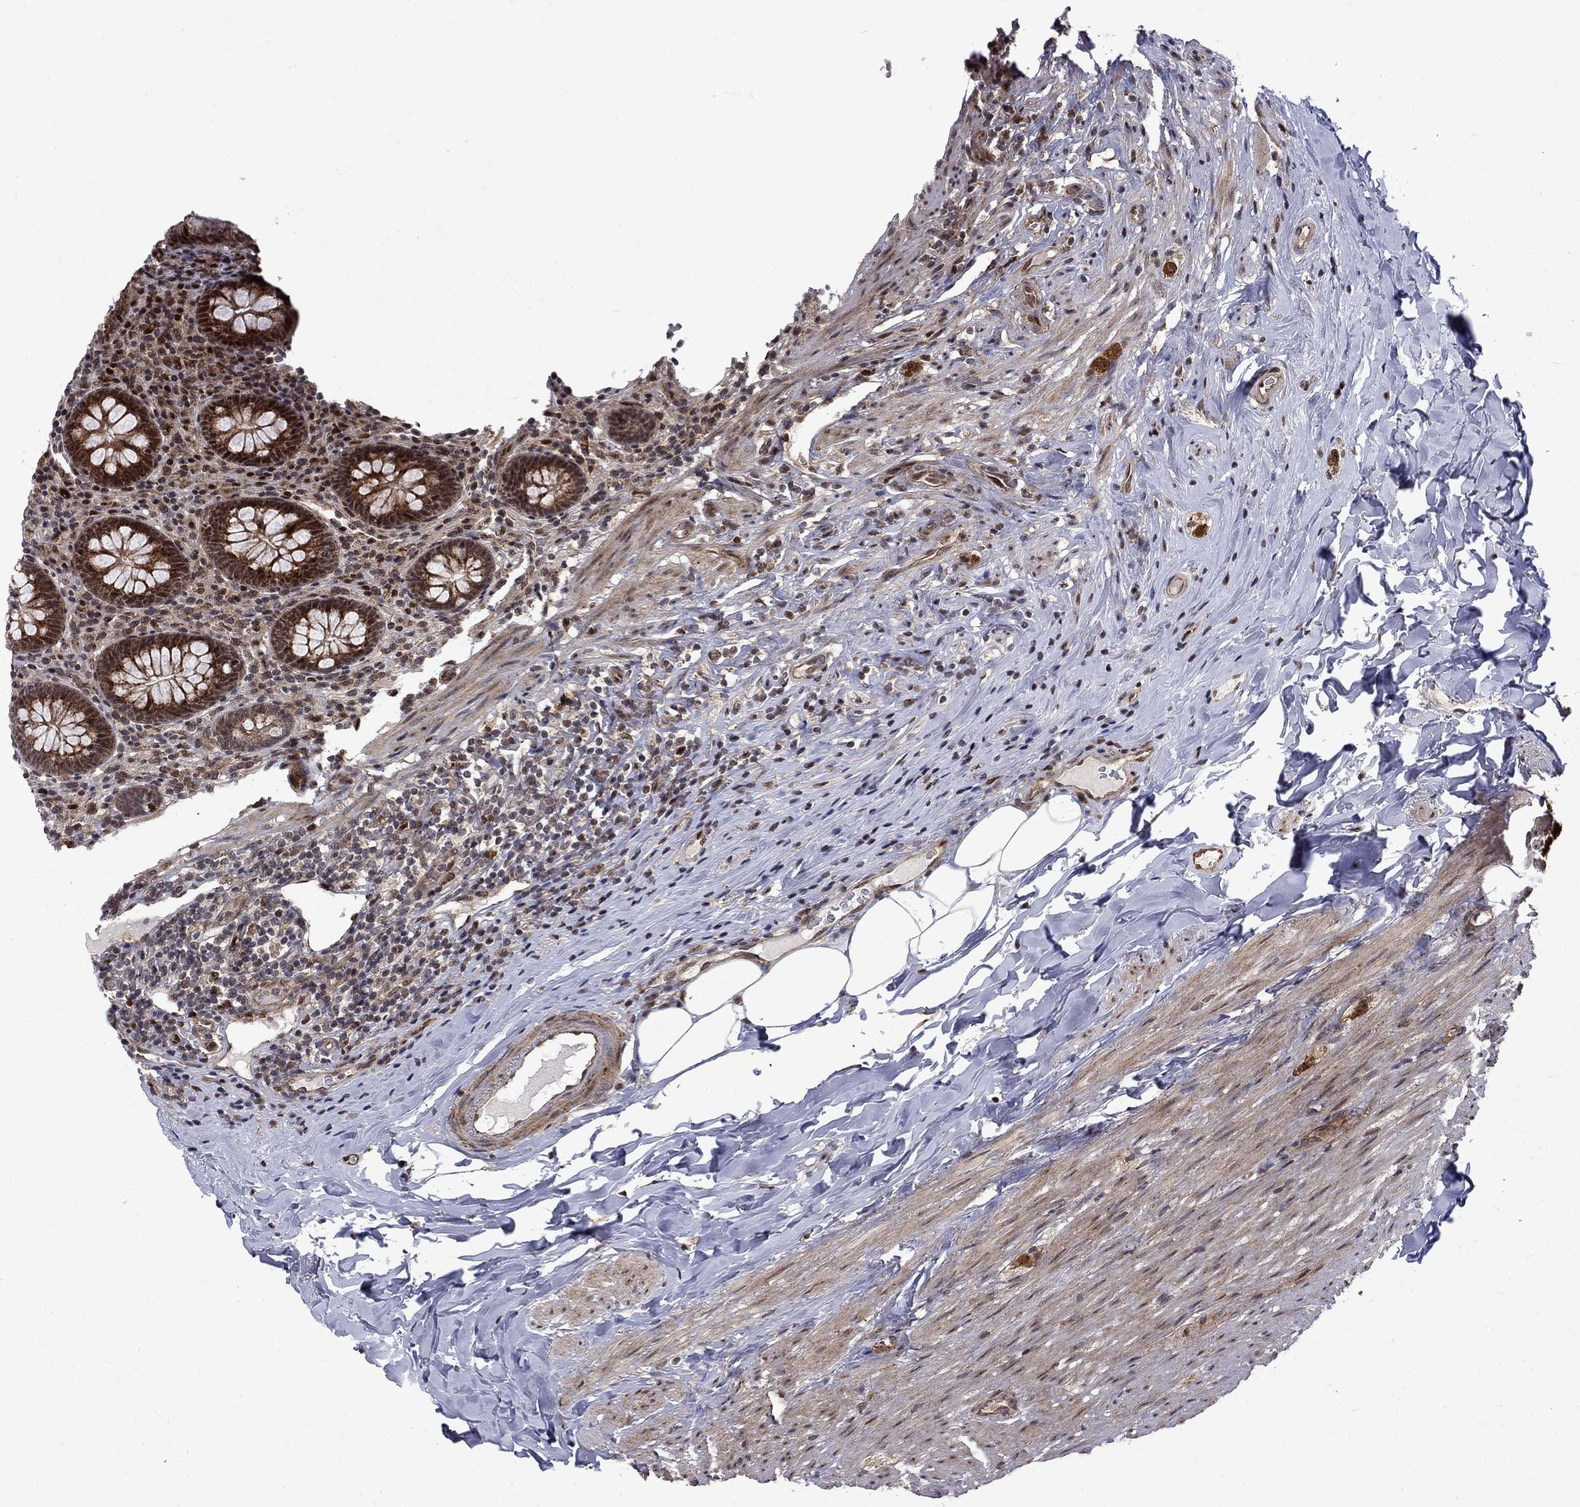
{"staining": {"intensity": "moderate", "quantity": ">75%", "location": "cytoplasmic/membranous,nuclear"}, "tissue": "appendix", "cell_type": "Glandular cells", "image_type": "normal", "snomed": [{"axis": "morphology", "description": "Normal tissue, NOS"}, {"axis": "topography", "description": "Appendix"}], "caption": "Immunohistochemical staining of unremarkable appendix reveals medium levels of moderate cytoplasmic/membranous,nuclear positivity in about >75% of glandular cells. The staining was performed using DAB, with brown indicating positive protein expression. Nuclei are stained blue with hematoxylin.", "gene": "KPNA3", "patient": {"sex": "male", "age": 47}}